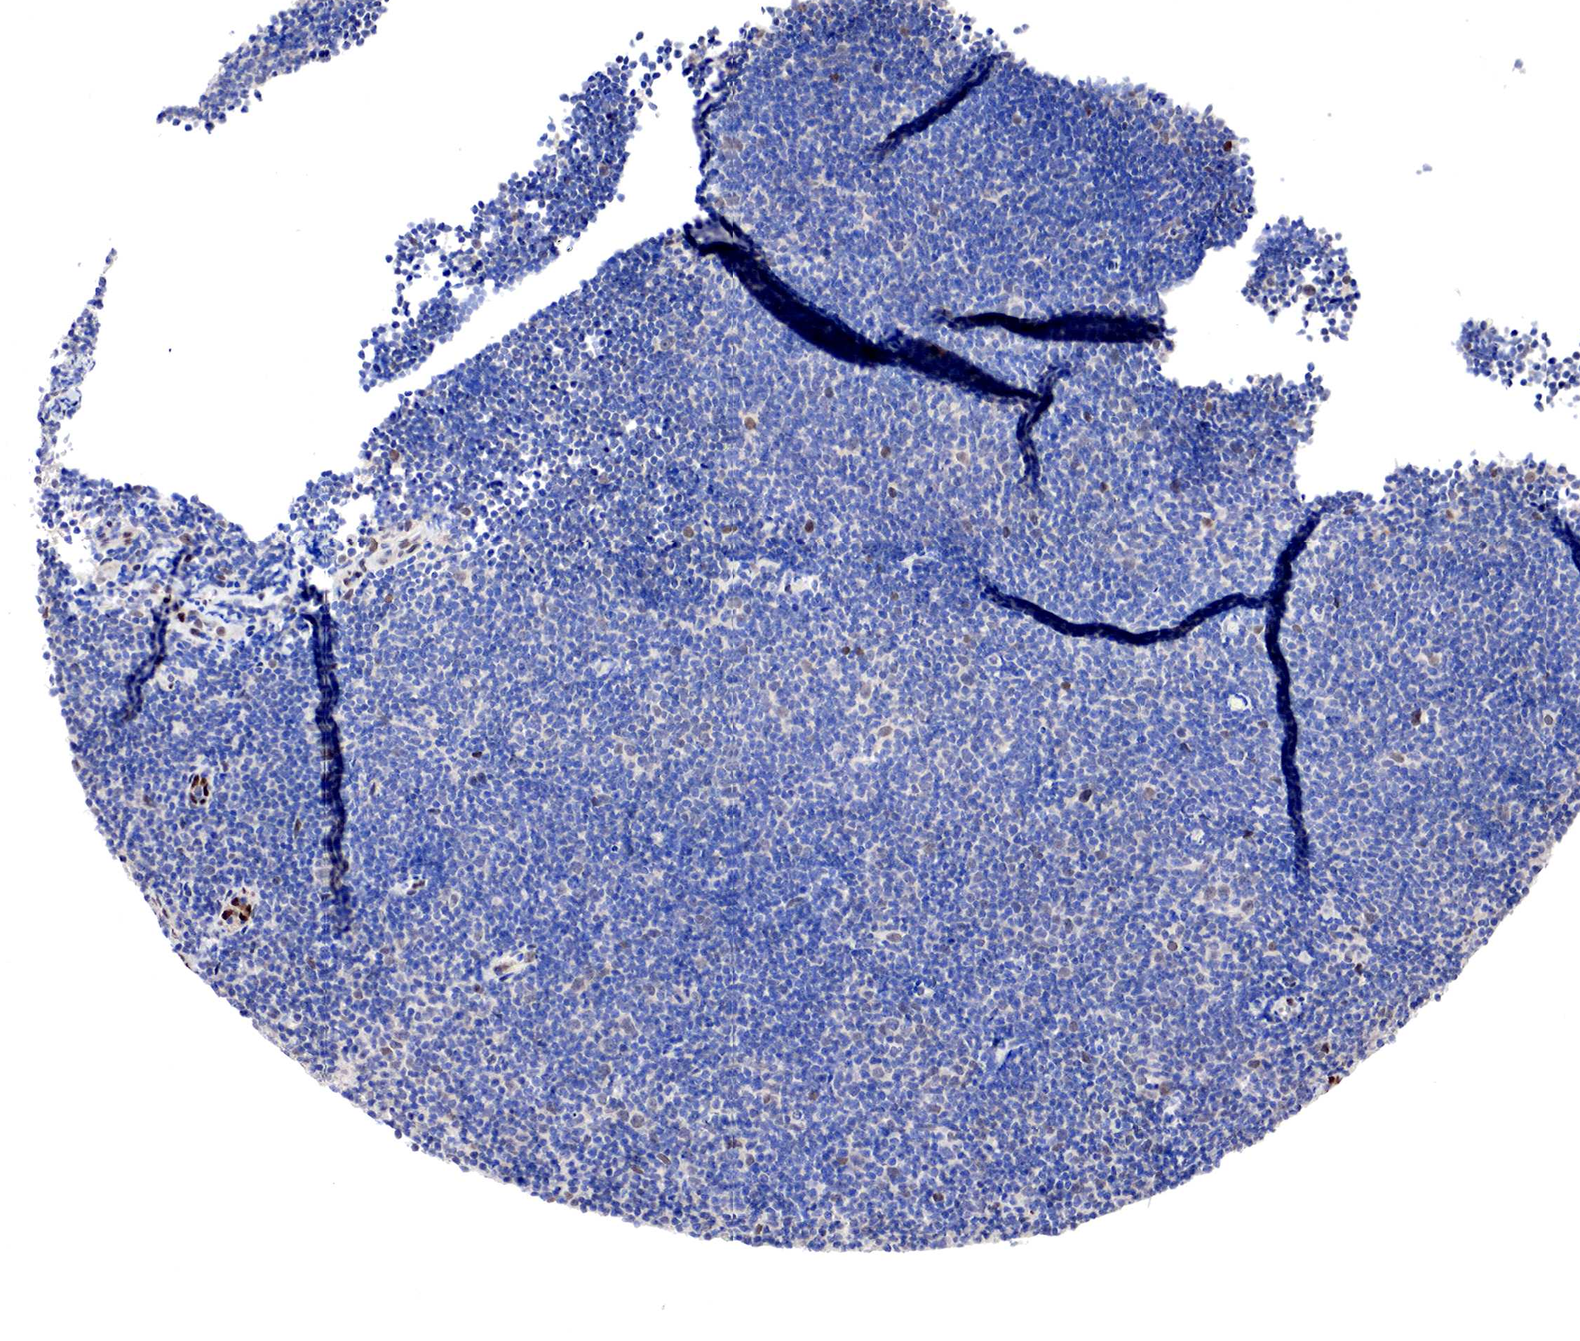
{"staining": {"intensity": "negative", "quantity": "none", "location": "none"}, "tissue": "lymphoma", "cell_type": "Tumor cells", "image_type": "cancer", "snomed": [{"axis": "morphology", "description": "Malignant lymphoma, non-Hodgkin's type, Low grade"}, {"axis": "topography", "description": "Lymph node"}], "caption": "High power microscopy micrograph of an immunohistochemistry (IHC) photomicrograph of malignant lymphoma, non-Hodgkin's type (low-grade), revealing no significant expression in tumor cells.", "gene": "PABIR2", "patient": {"sex": "male", "age": 49}}